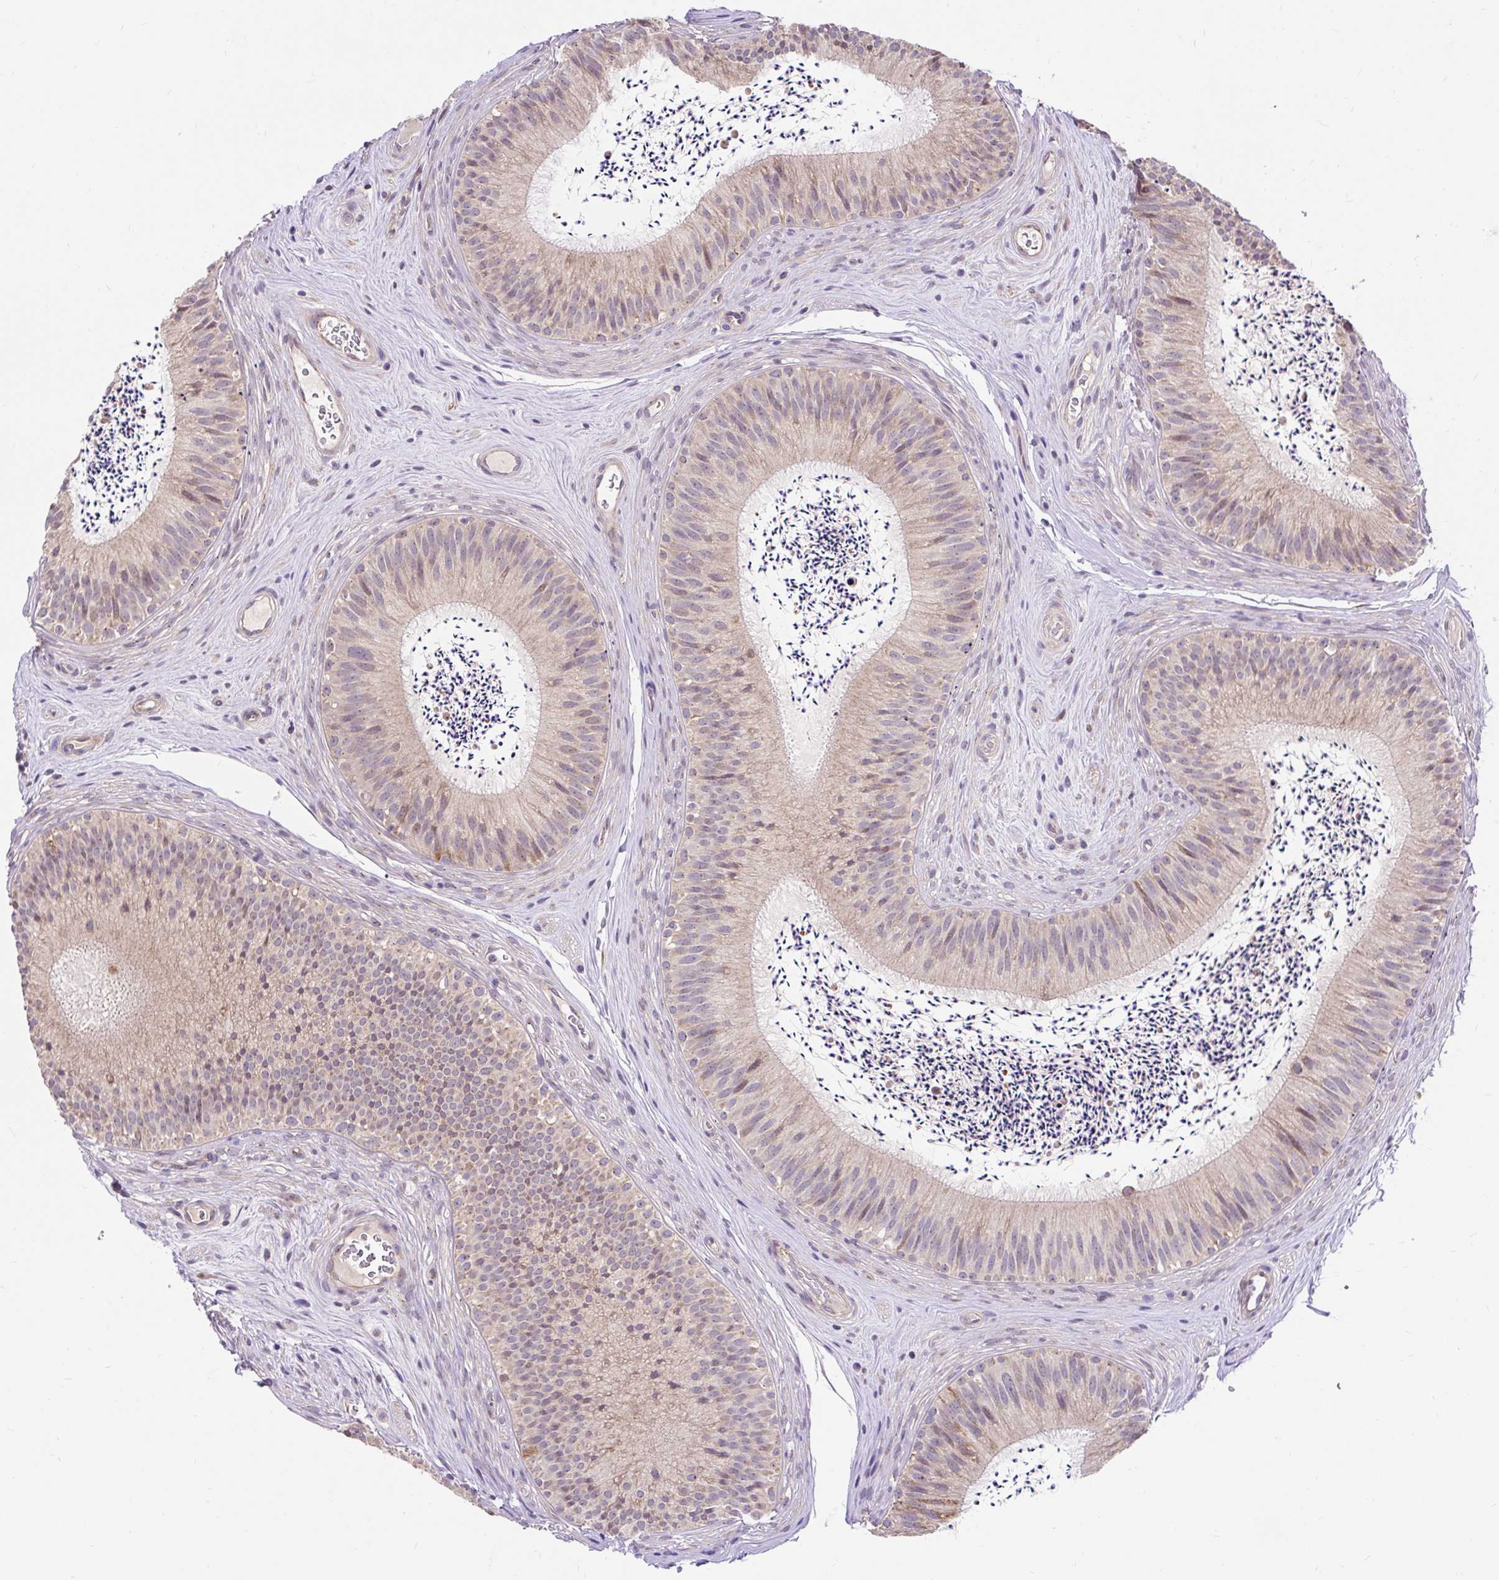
{"staining": {"intensity": "weak", "quantity": "25%-75%", "location": "cytoplasmic/membranous"}, "tissue": "epididymis", "cell_type": "Glandular cells", "image_type": "normal", "snomed": [{"axis": "morphology", "description": "Normal tissue, NOS"}, {"axis": "topography", "description": "Epididymis"}], "caption": "Glandular cells demonstrate low levels of weak cytoplasmic/membranous expression in approximately 25%-75% of cells in benign human epididymis.", "gene": "TRIAP1", "patient": {"sex": "male", "age": 24}}